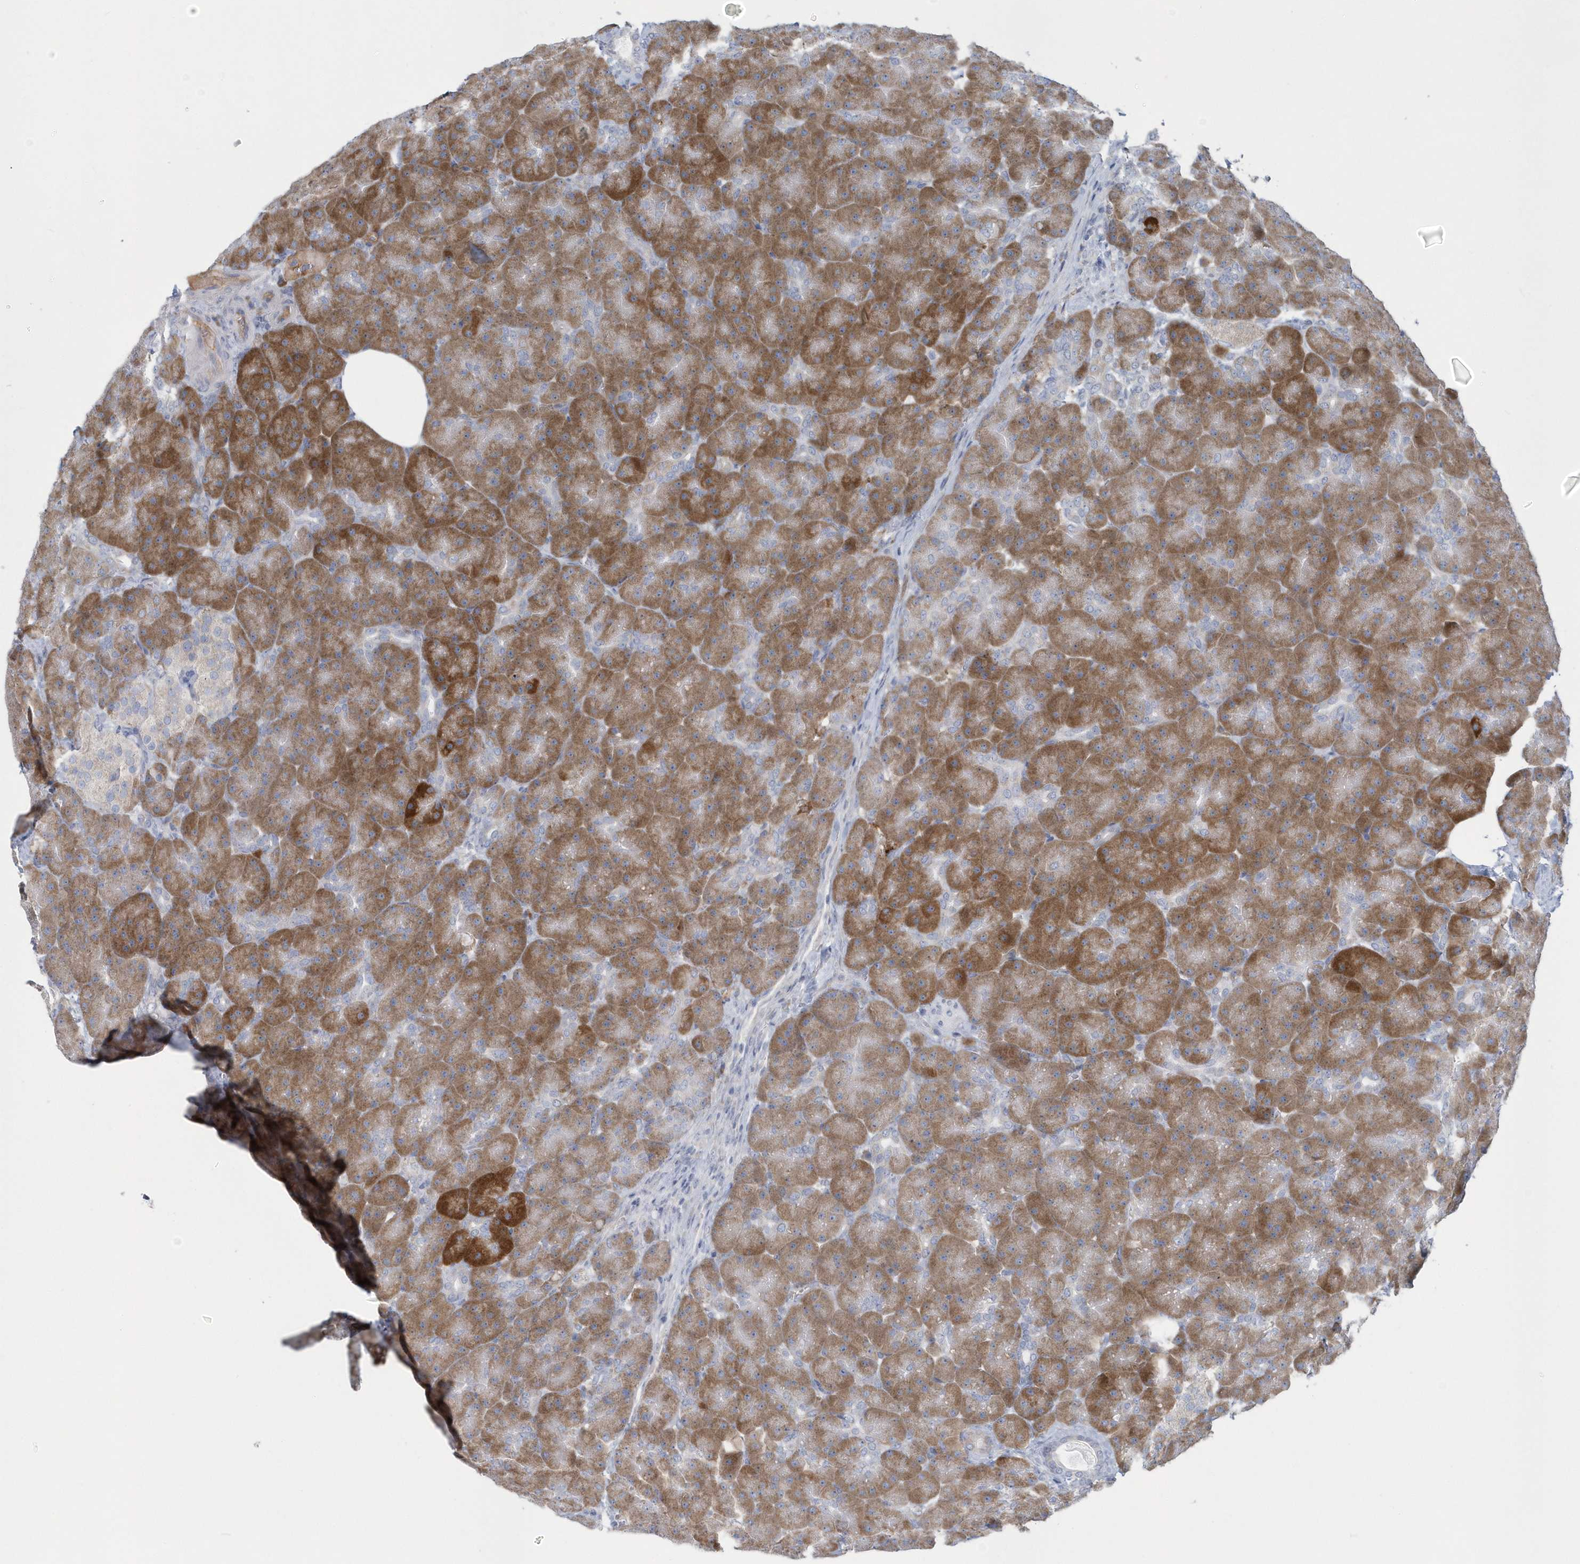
{"staining": {"intensity": "moderate", "quantity": ">75%", "location": "cytoplasmic/membranous"}, "tissue": "pancreas", "cell_type": "Exocrine glandular cells", "image_type": "normal", "snomed": [{"axis": "morphology", "description": "Normal tissue, NOS"}, {"axis": "topography", "description": "Pancreas"}], "caption": "Immunohistochemical staining of unremarkable pancreas displays >75% levels of moderate cytoplasmic/membranous protein expression in approximately >75% of exocrine glandular cells. The staining was performed using DAB, with brown indicating positive protein expression. Nuclei are stained blue with hematoxylin.", "gene": "SPATA18", "patient": {"sex": "male", "age": 66}}